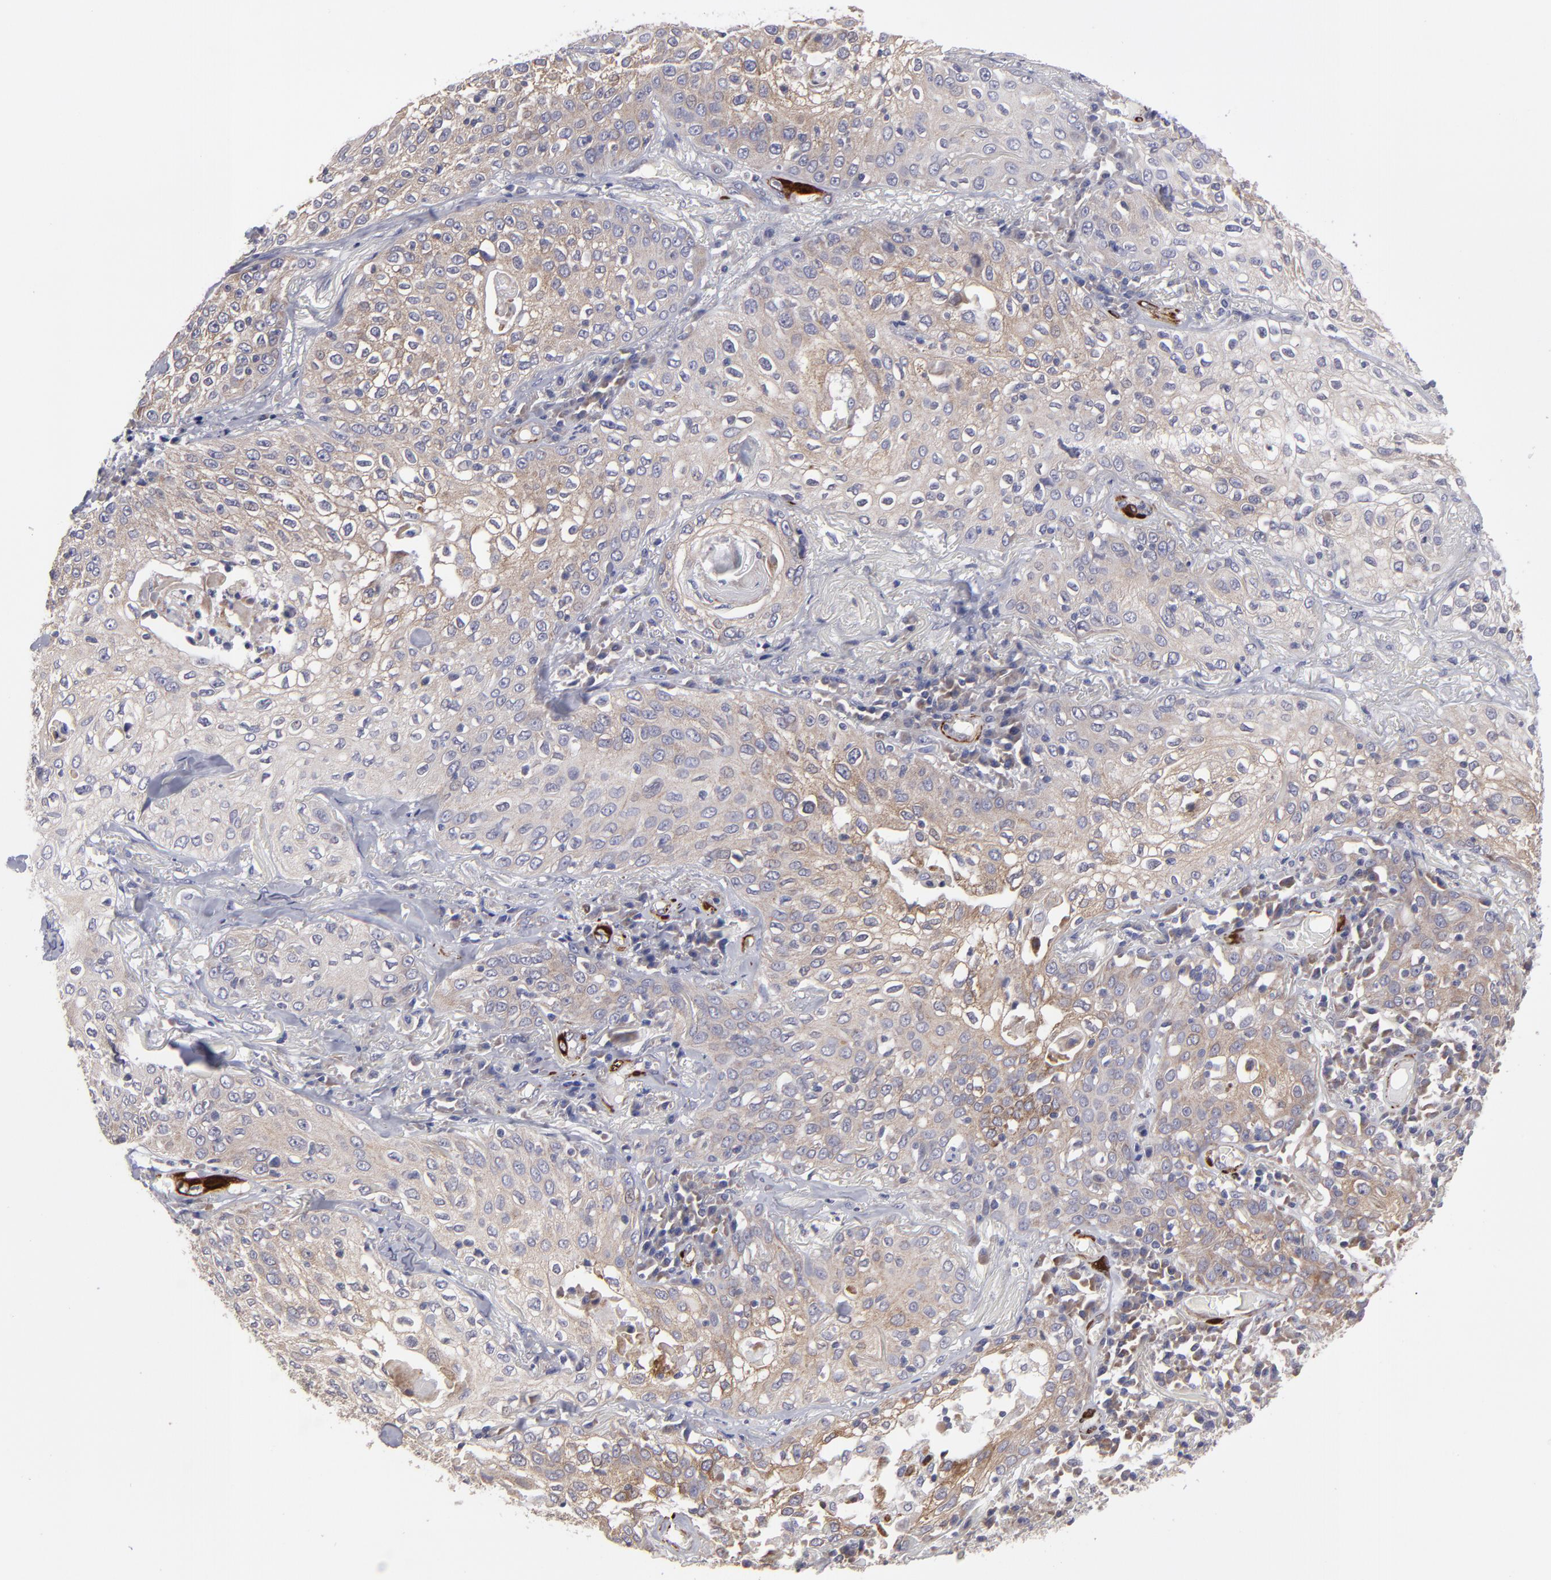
{"staining": {"intensity": "weak", "quantity": ">75%", "location": "cytoplasmic/membranous"}, "tissue": "skin cancer", "cell_type": "Tumor cells", "image_type": "cancer", "snomed": [{"axis": "morphology", "description": "Squamous cell carcinoma, NOS"}, {"axis": "topography", "description": "Skin"}], "caption": "IHC (DAB) staining of skin cancer demonstrates weak cytoplasmic/membranous protein expression in approximately >75% of tumor cells.", "gene": "SLMAP", "patient": {"sex": "male", "age": 65}}